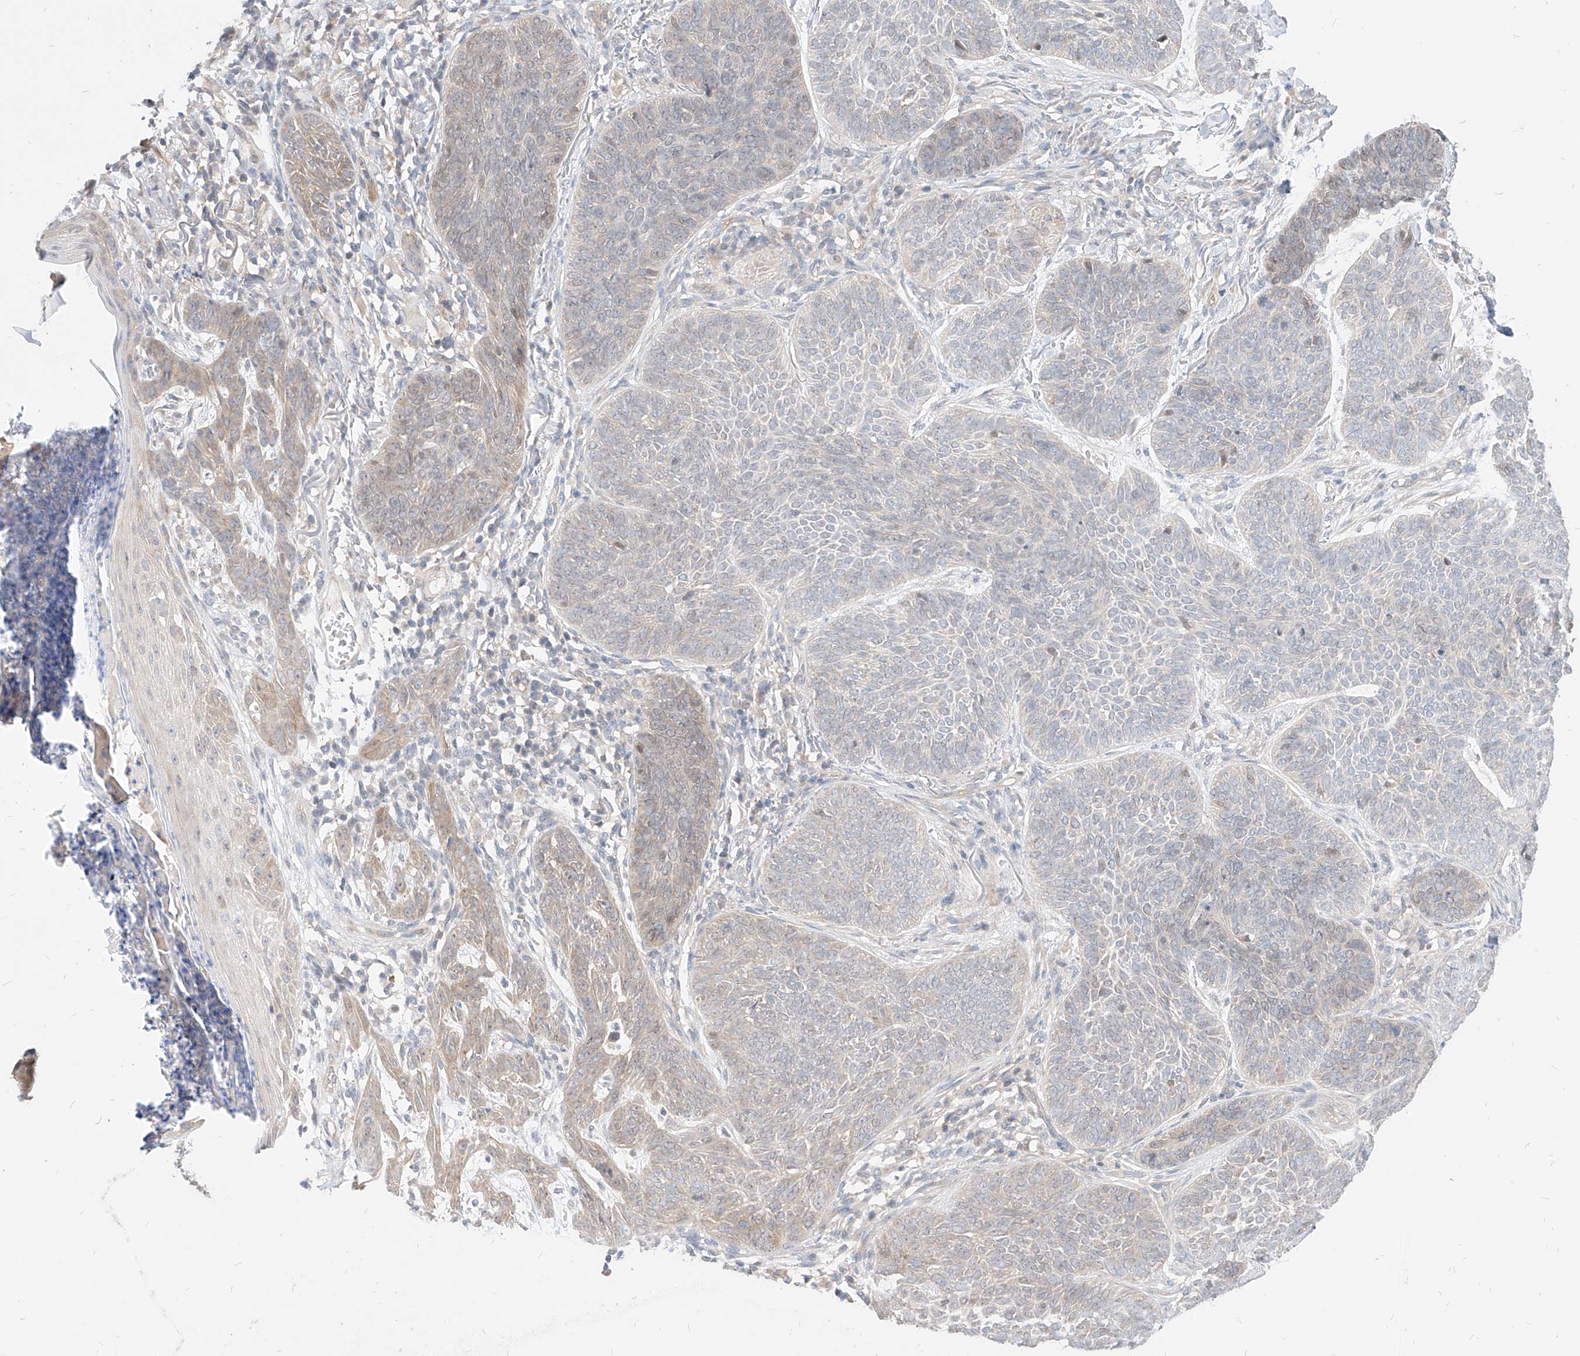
{"staining": {"intensity": "weak", "quantity": "<25%", "location": "cytoplasmic/membranous"}, "tissue": "skin cancer", "cell_type": "Tumor cells", "image_type": "cancer", "snomed": [{"axis": "morphology", "description": "Basal cell carcinoma"}, {"axis": "topography", "description": "Skin"}], "caption": "Tumor cells are negative for brown protein staining in skin cancer.", "gene": "TSNAX", "patient": {"sex": "male", "age": 85}}